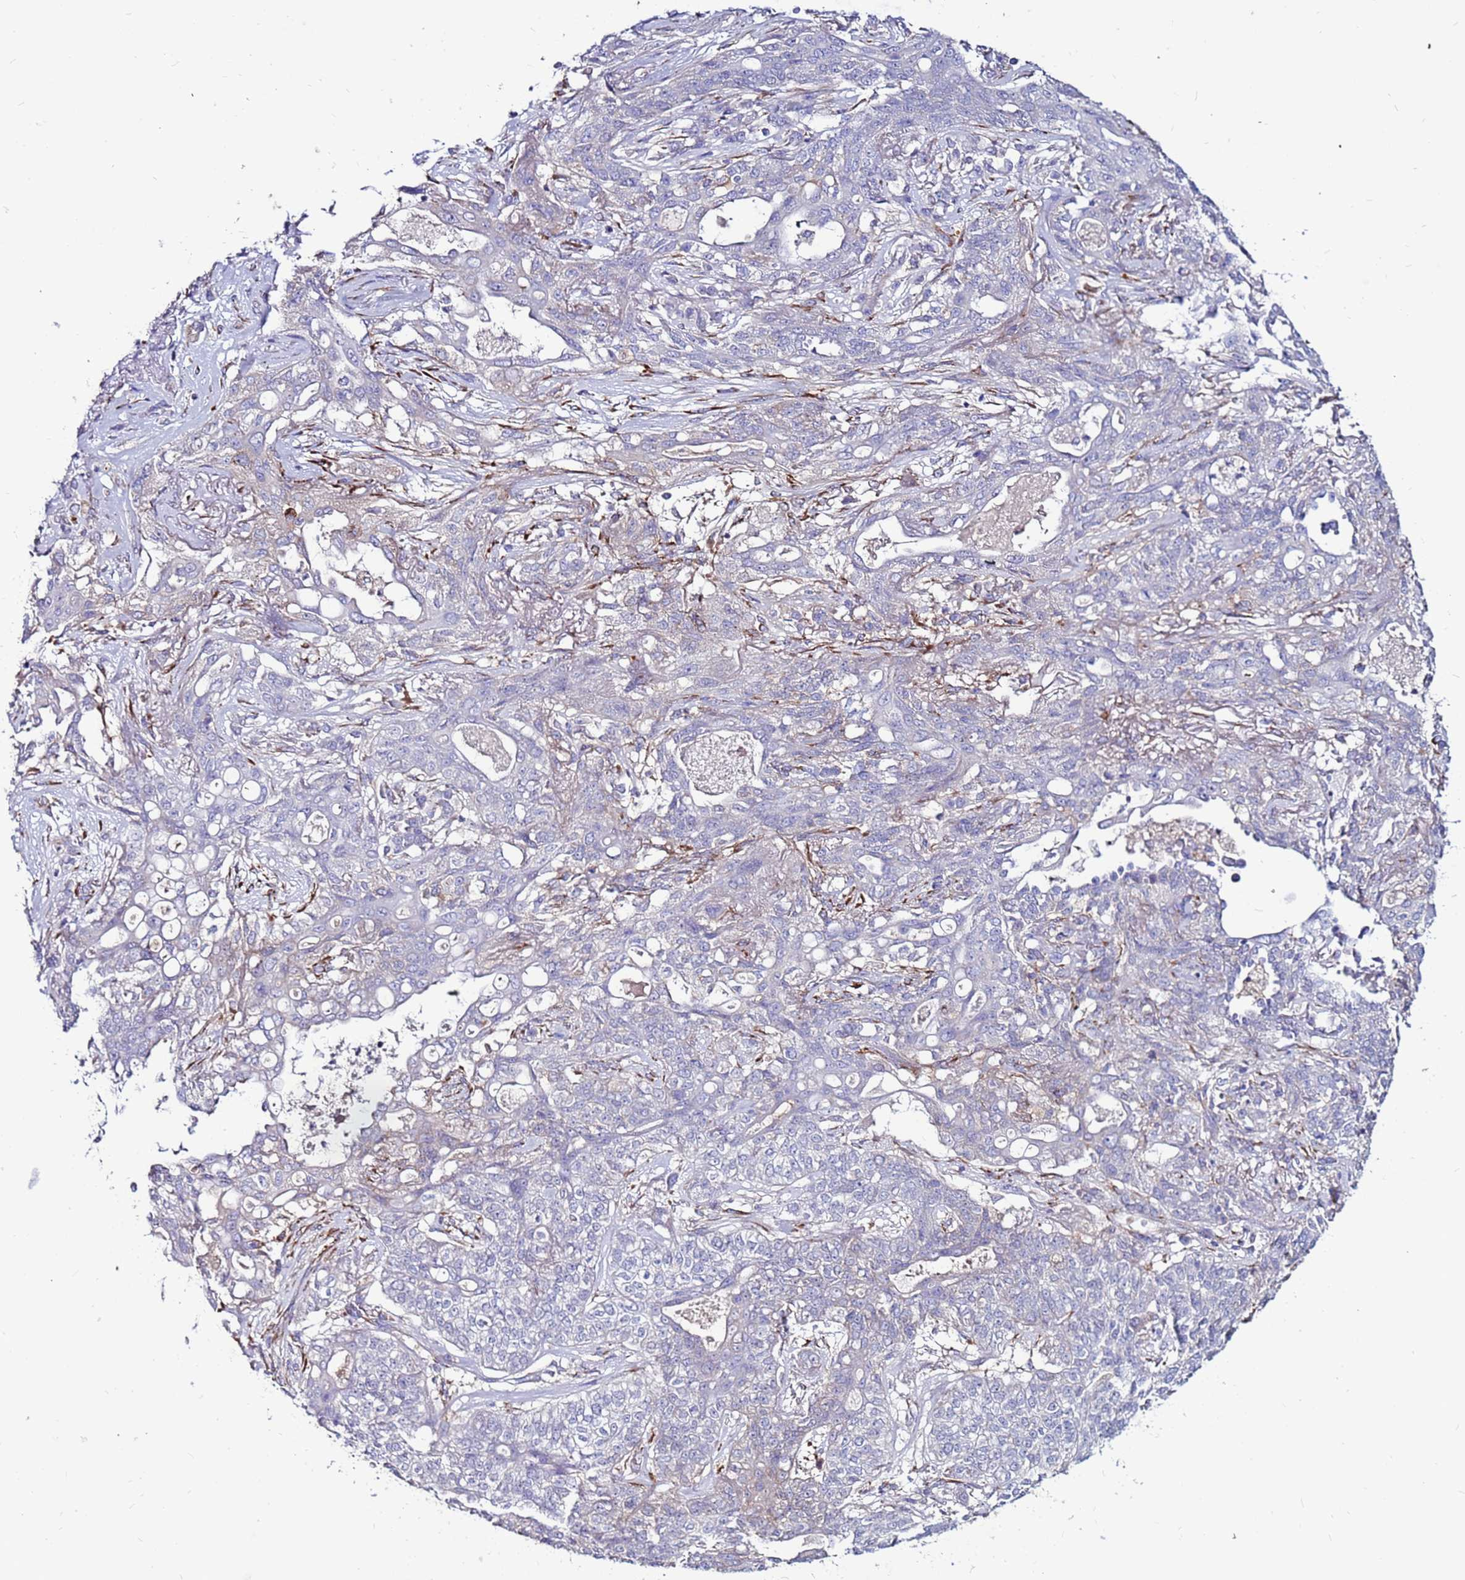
{"staining": {"intensity": "moderate", "quantity": "<25%", "location": "cytoplasmic/membranous"}, "tissue": "lung cancer", "cell_type": "Tumor cells", "image_type": "cancer", "snomed": [{"axis": "morphology", "description": "Squamous cell carcinoma, NOS"}, {"axis": "topography", "description": "Lung"}], "caption": "A micrograph of lung cancer (squamous cell carcinoma) stained for a protein shows moderate cytoplasmic/membranous brown staining in tumor cells. The protein is stained brown, and the nuclei are stained in blue (DAB (3,3'-diaminobenzidine) IHC with brightfield microscopy, high magnification).", "gene": "SLC44A3", "patient": {"sex": "female", "age": 70}}